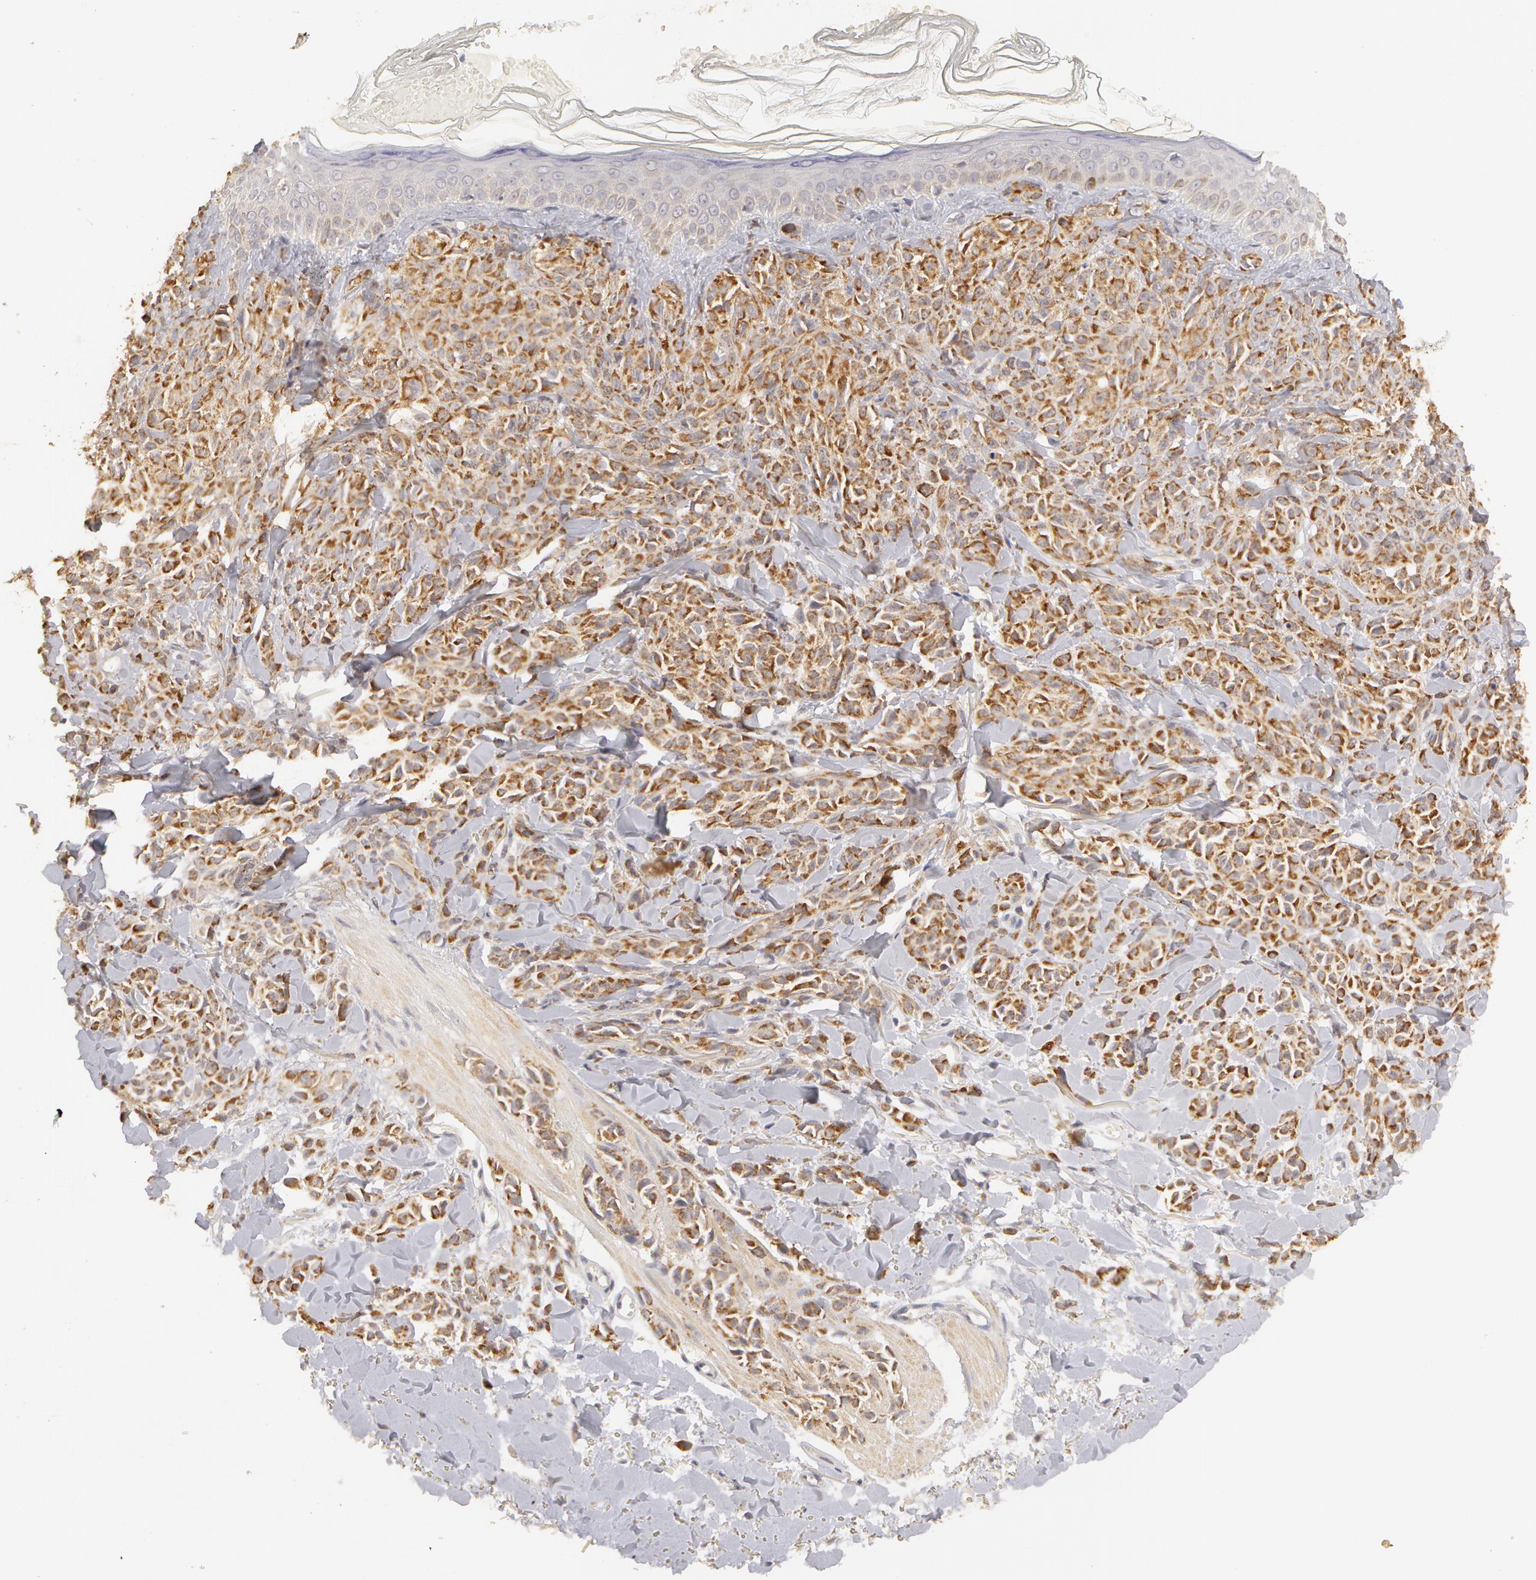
{"staining": {"intensity": "moderate", "quantity": ">75%", "location": "cytoplasmic/membranous"}, "tissue": "melanoma", "cell_type": "Tumor cells", "image_type": "cancer", "snomed": [{"axis": "morphology", "description": "Malignant melanoma, NOS"}, {"axis": "topography", "description": "Skin"}], "caption": "Immunohistochemical staining of human malignant melanoma demonstrates moderate cytoplasmic/membranous protein staining in about >75% of tumor cells.", "gene": "ADPRH", "patient": {"sex": "female", "age": 73}}